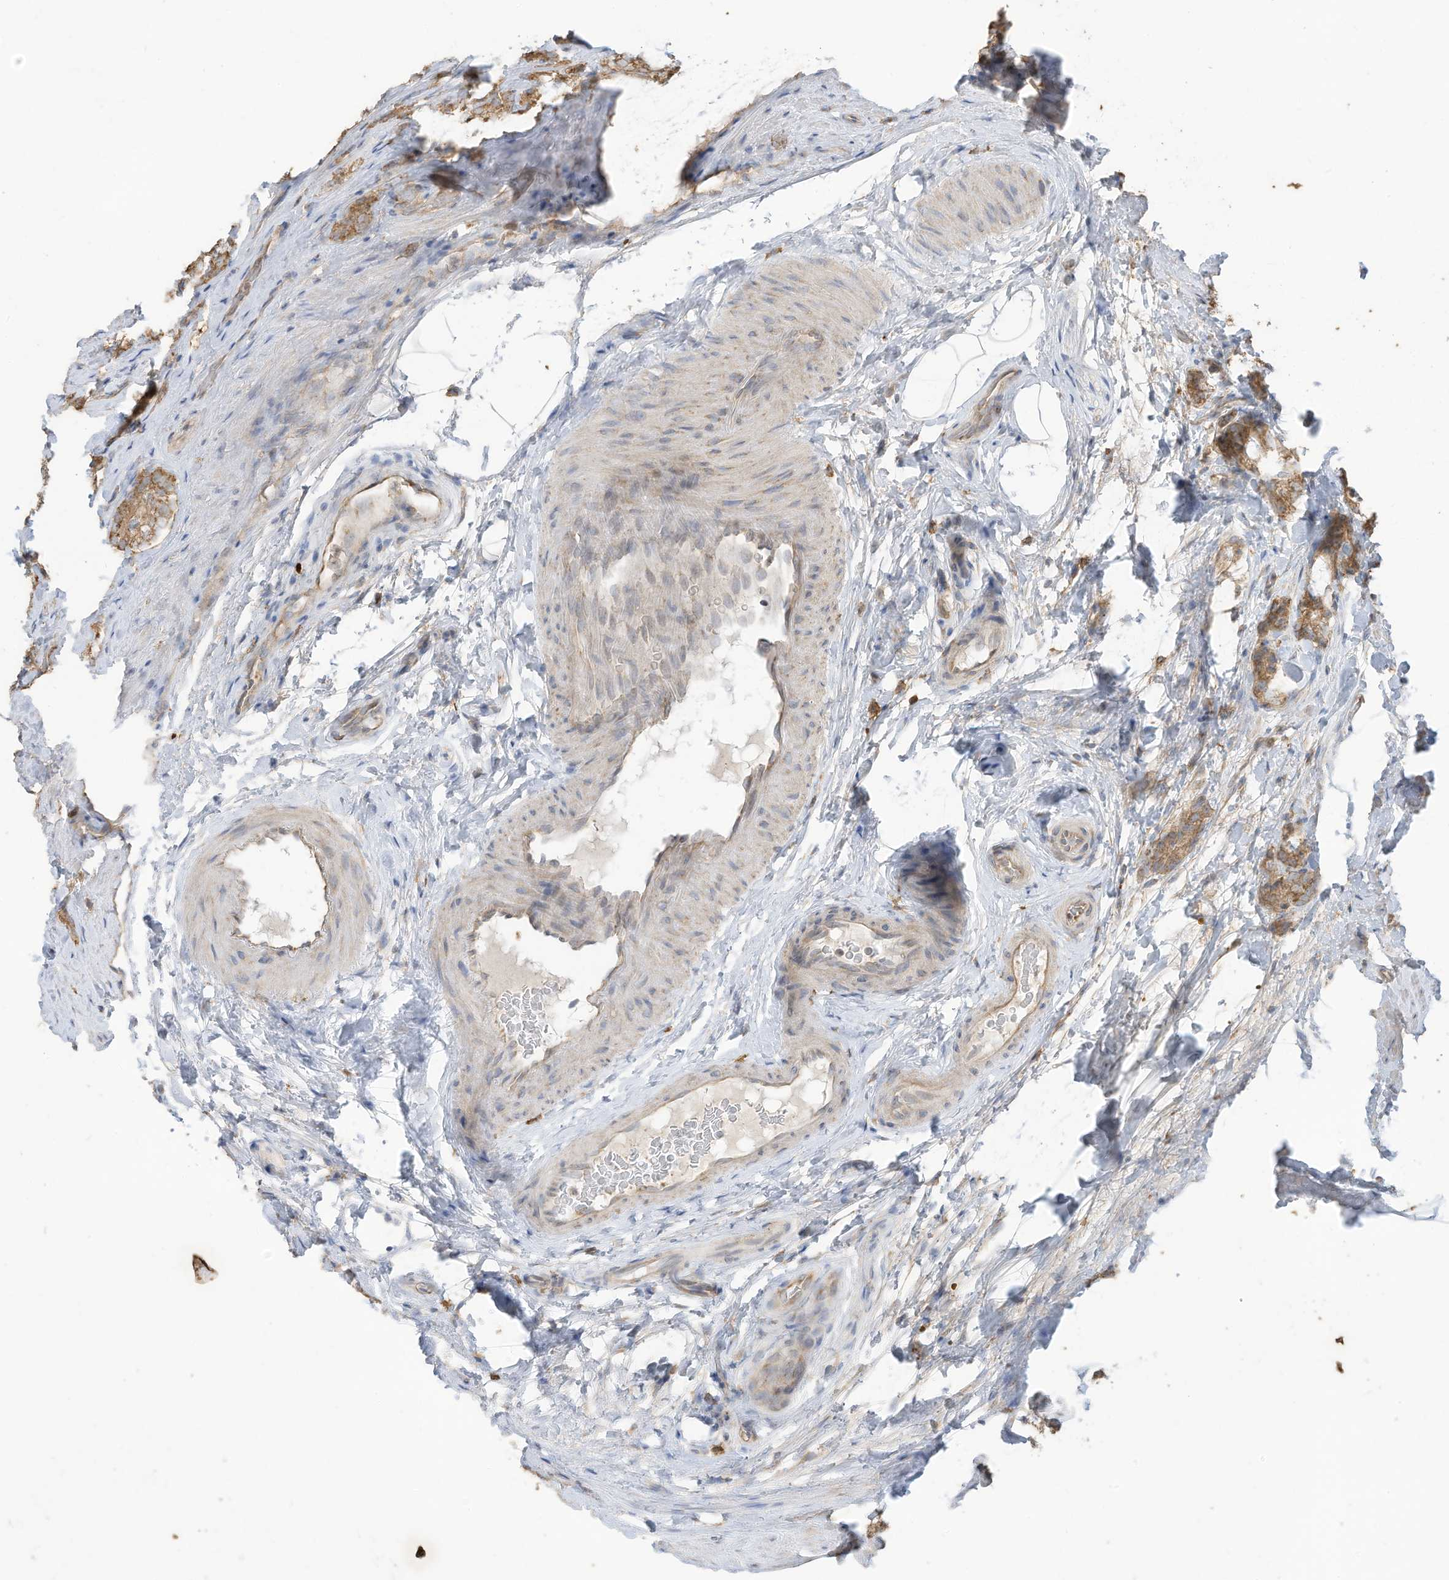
{"staining": {"intensity": "moderate", "quantity": ">75%", "location": "cytoplasmic/membranous"}, "tissue": "prostate cancer", "cell_type": "Tumor cells", "image_type": "cancer", "snomed": [{"axis": "morphology", "description": "Adenocarcinoma, High grade"}, {"axis": "topography", "description": "Prostate"}], "caption": "IHC photomicrograph of neoplastic tissue: prostate adenocarcinoma (high-grade) stained using immunohistochemistry displays medium levels of moderate protein expression localized specifically in the cytoplasmic/membranous of tumor cells, appearing as a cytoplasmic/membranous brown color.", "gene": "CGAS", "patient": {"sex": "male", "age": 63}}